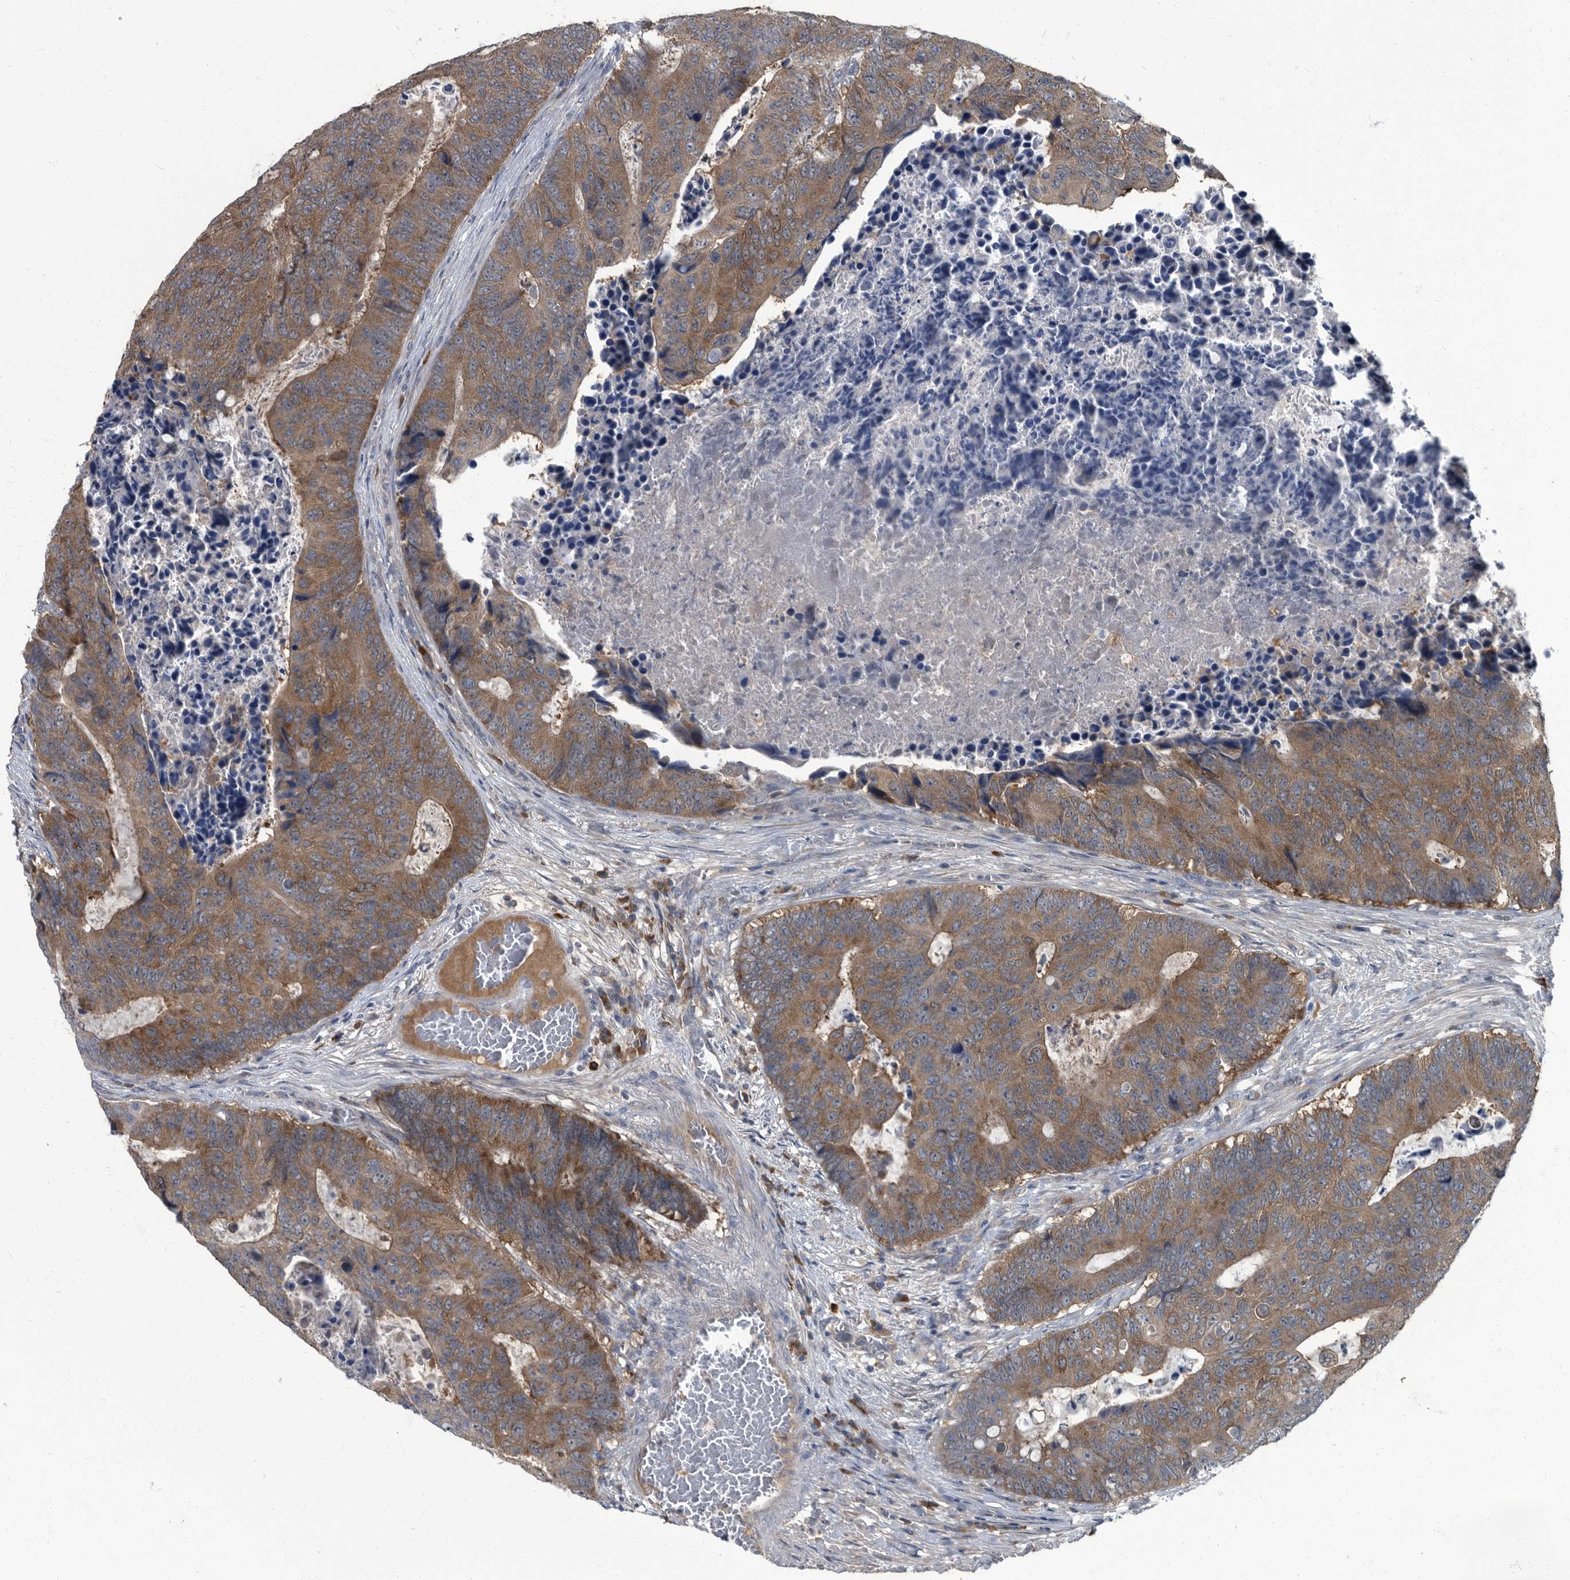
{"staining": {"intensity": "moderate", "quantity": ">75%", "location": "cytoplasmic/membranous"}, "tissue": "colorectal cancer", "cell_type": "Tumor cells", "image_type": "cancer", "snomed": [{"axis": "morphology", "description": "Adenocarcinoma, NOS"}, {"axis": "topography", "description": "Colon"}], "caption": "An IHC histopathology image of tumor tissue is shown. Protein staining in brown shows moderate cytoplasmic/membranous positivity in colorectal cancer (adenocarcinoma) within tumor cells. The protein of interest is stained brown, and the nuclei are stained in blue (DAB IHC with brightfield microscopy, high magnification).", "gene": "CDV3", "patient": {"sex": "male", "age": 87}}